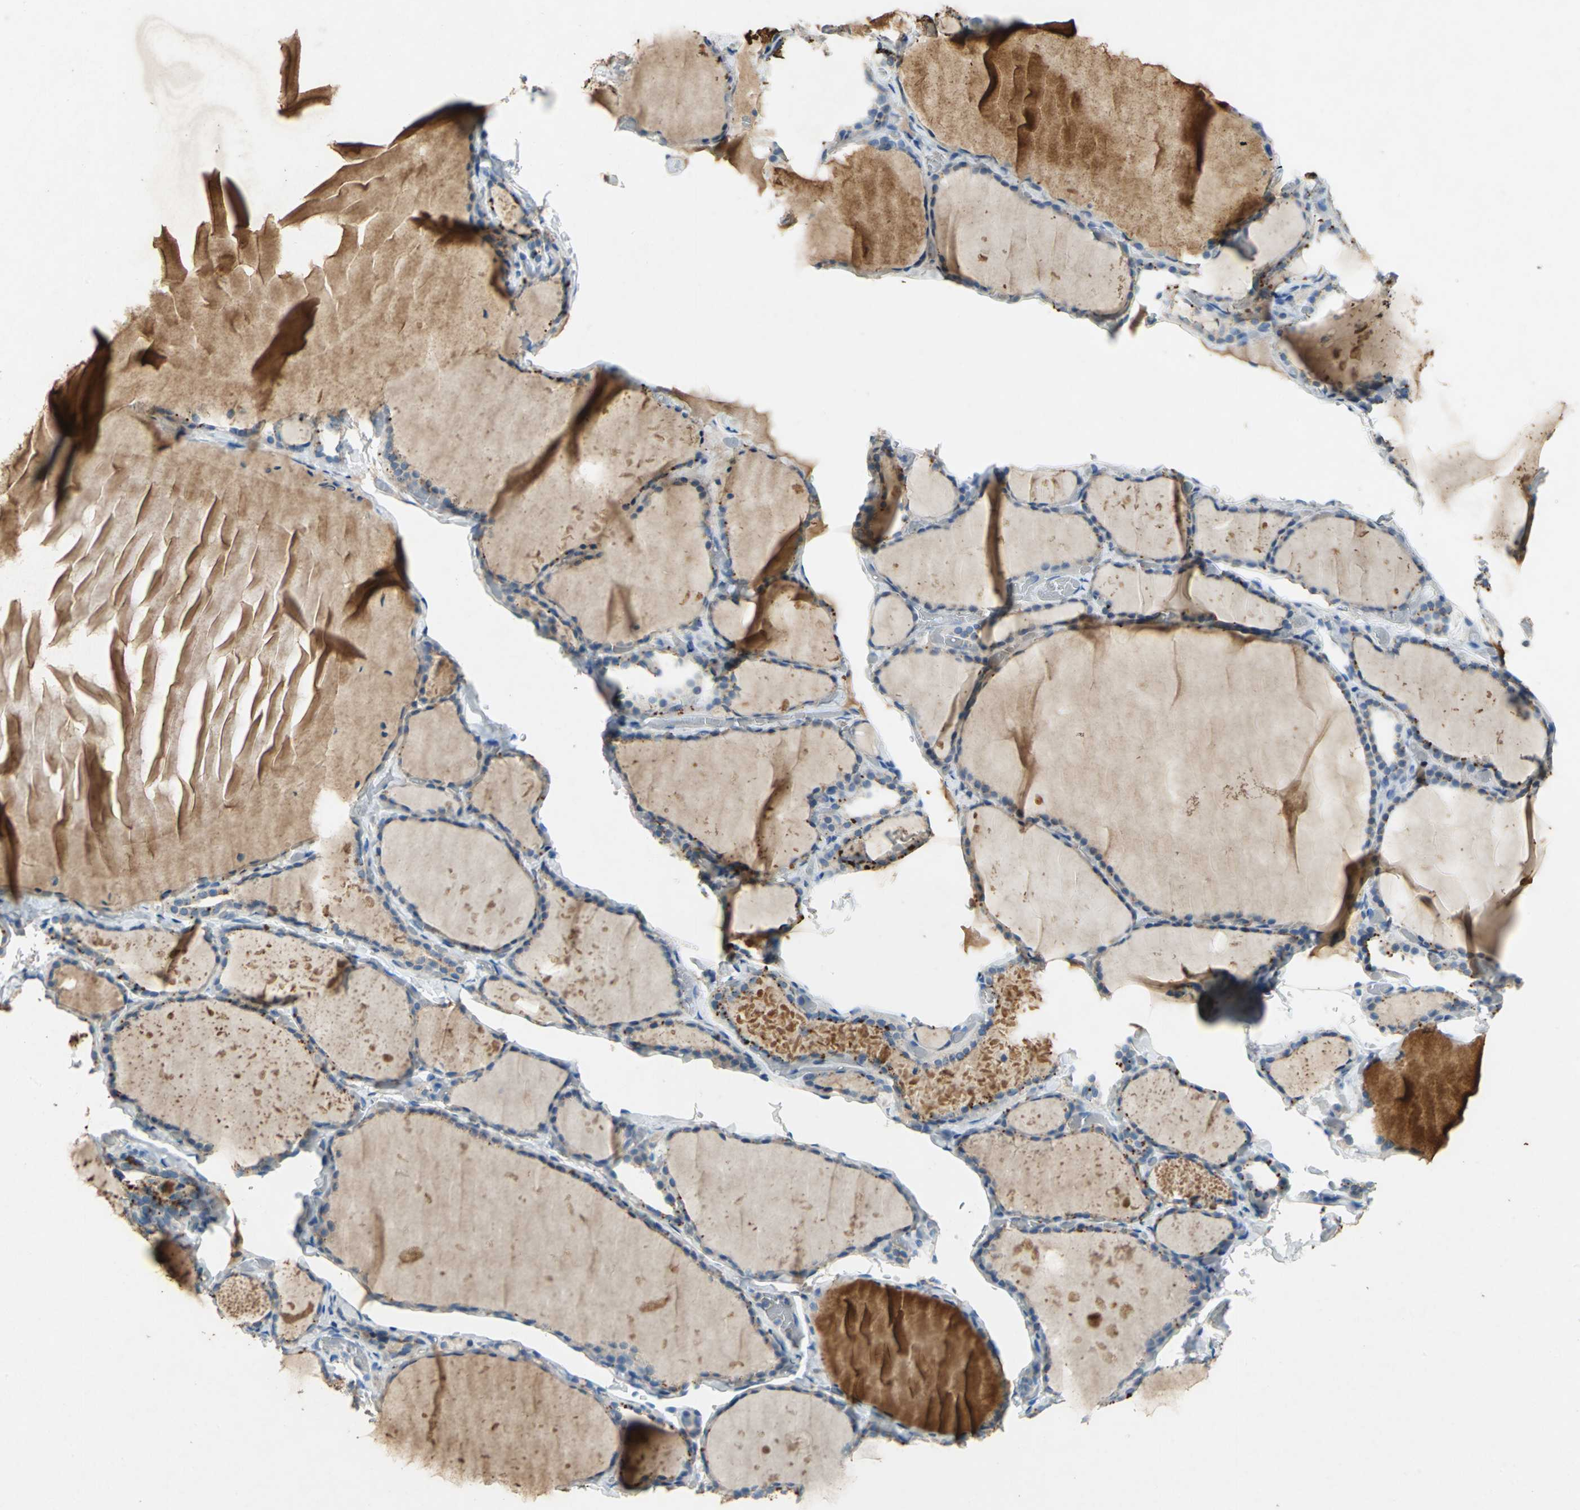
{"staining": {"intensity": "moderate", "quantity": ">75%", "location": "cytoplasmic/membranous"}, "tissue": "thyroid gland", "cell_type": "Glandular cells", "image_type": "normal", "snomed": [{"axis": "morphology", "description": "Normal tissue, NOS"}, {"axis": "topography", "description": "Thyroid gland"}], "caption": "Moderate cytoplasmic/membranous expression for a protein is seen in about >75% of glandular cells of normal thyroid gland using immunohistochemistry (IHC).", "gene": "ADAMTS5", "patient": {"sex": "female", "age": 22}}